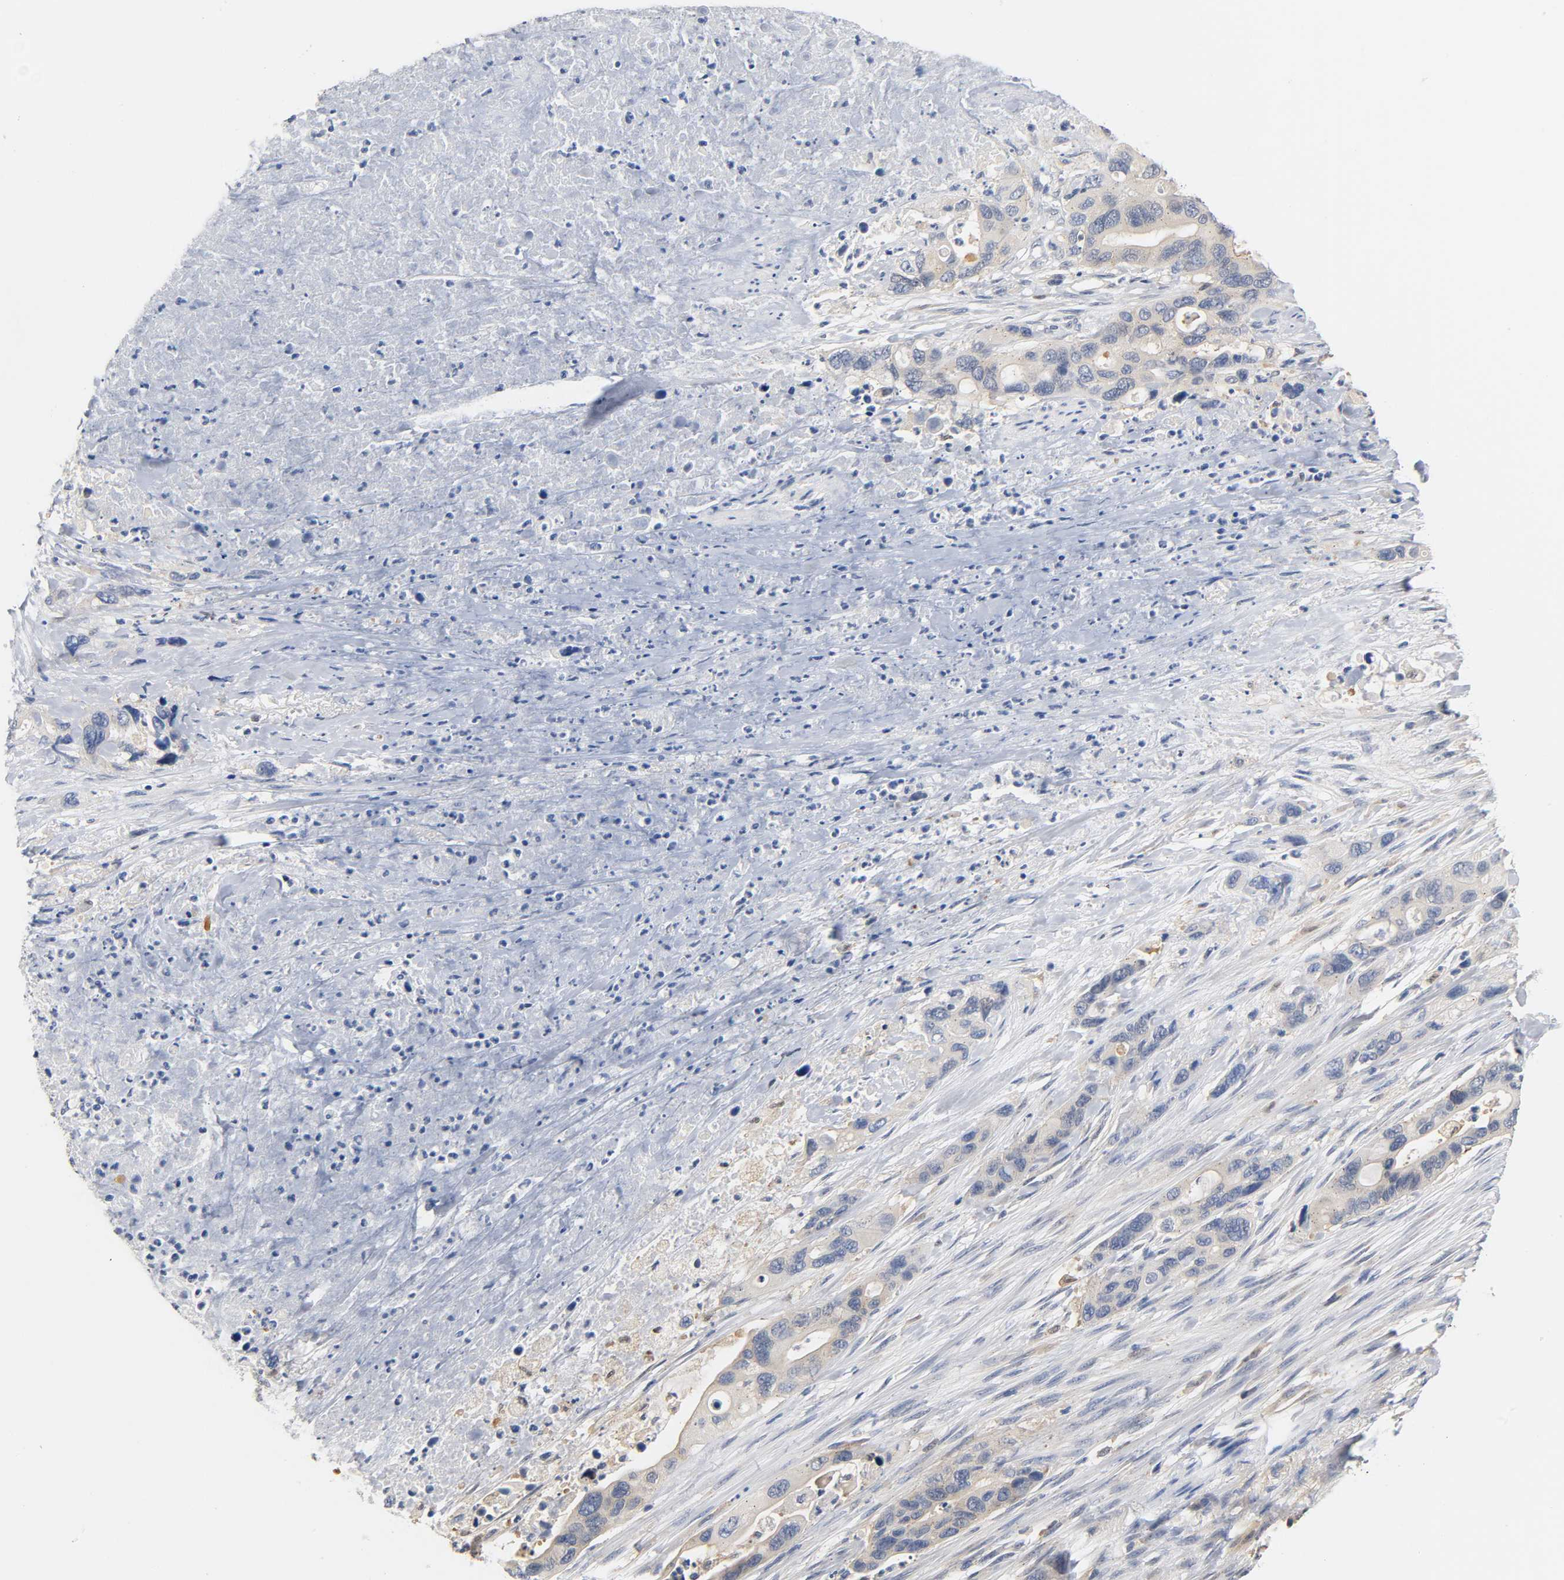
{"staining": {"intensity": "weak", "quantity": ">75%", "location": "cytoplasmic/membranous"}, "tissue": "pancreatic cancer", "cell_type": "Tumor cells", "image_type": "cancer", "snomed": [{"axis": "morphology", "description": "Adenocarcinoma, NOS"}, {"axis": "topography", "description": "Pancreas"}], "caption": "A brown stain labels weak cytoplasmic/membranous staining of a protein in pancreatic adenocarcinoma tumor cells.", "gene": "FYN", "patient": {"sex": "female", "age": 71}}